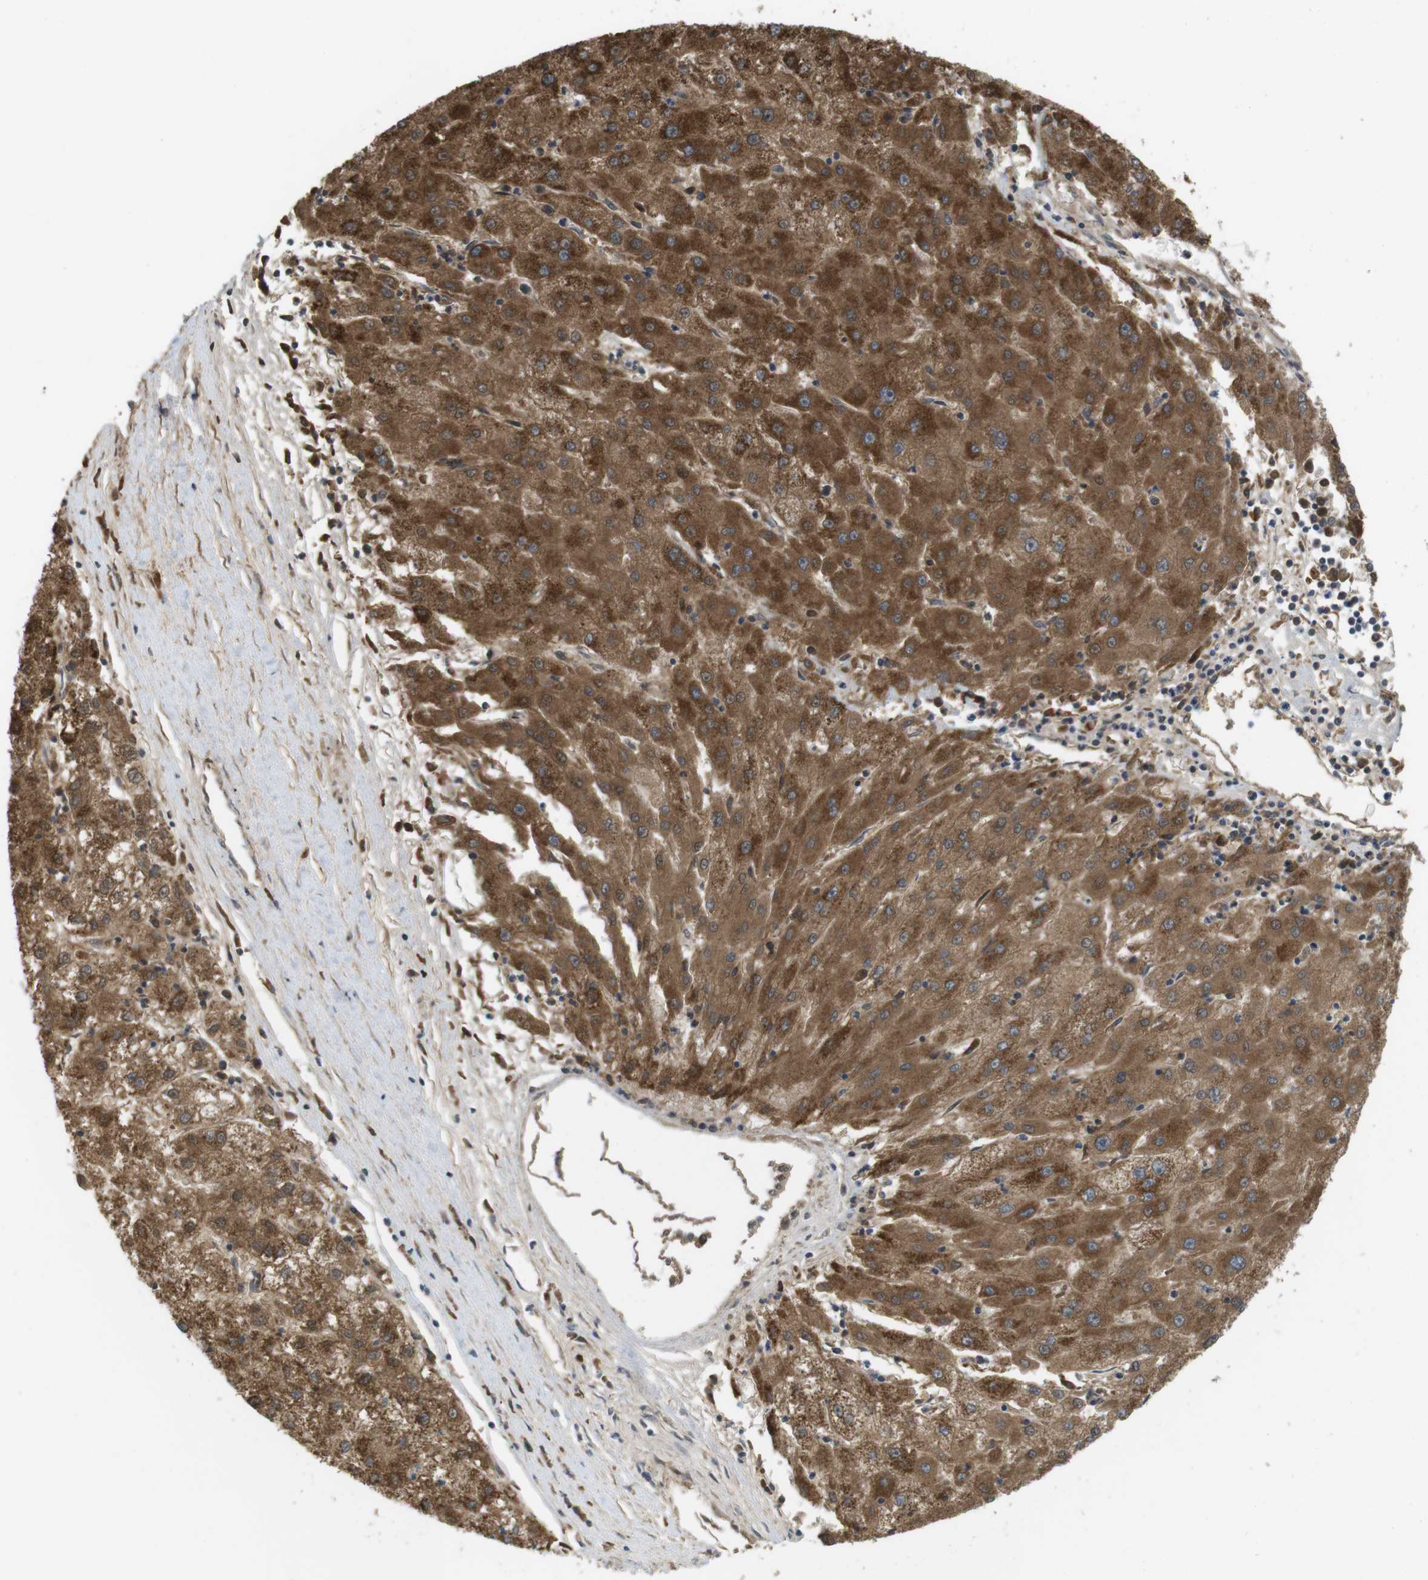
{"staining": {"intensity": "strong", "quantity": ">75%", "location": "cytoplasmic/membranous"}, "tissue": "liver cancer", "cell_type": "Tumor cells", "image_type": "cancer", "snomed": [{"axis": "morphology", "description": "Carcinoma, Hepatocellular, NOS"}, {"axis": "topography", "description": "Liver"}], "caption": "Liver cancer (hepatocellular carcinoma) stained with a brown dye demonstrates strong cytoplasmic/membranous positive positivity in approximately >75% of tumor cells.", "gene": "RNF130", "patient": {"sex": "male", "age": 72}}